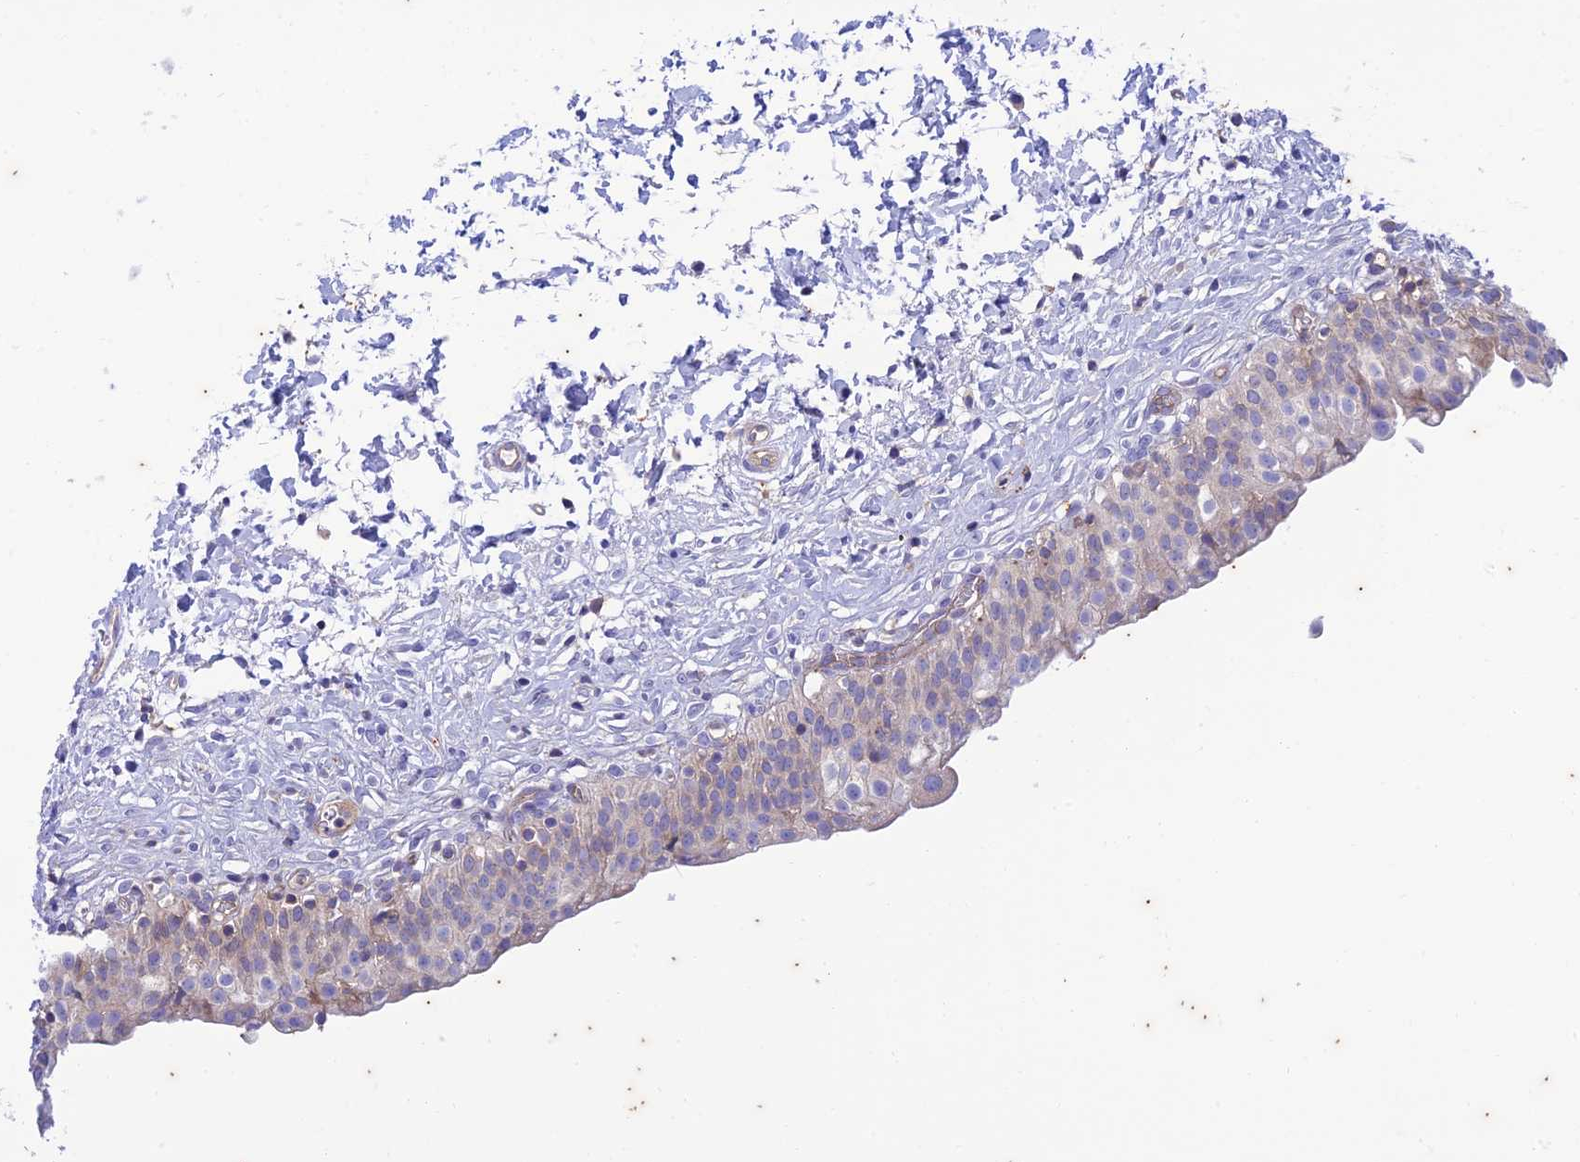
{"staining": {"intensity": "negative", "quantity": "none", "location": "none"}, "tissue": "urinary bladder", "cell_type": "Urothelial cells", "image_type": "normal", "snomed": [{"axis": "morphology", "description": "Normal tissue, NOS"}, {"axis": "topography", "description": "Urinary bladder"}], "caption": "This is a image of immunohistochemistry (IHC) staining of normal urinary bladder, which shows no staining in urothelial cells. (DAB IHC, high magnification).", "gene": "PIMREG", "patient": {"sex": "male", "age": 55}}